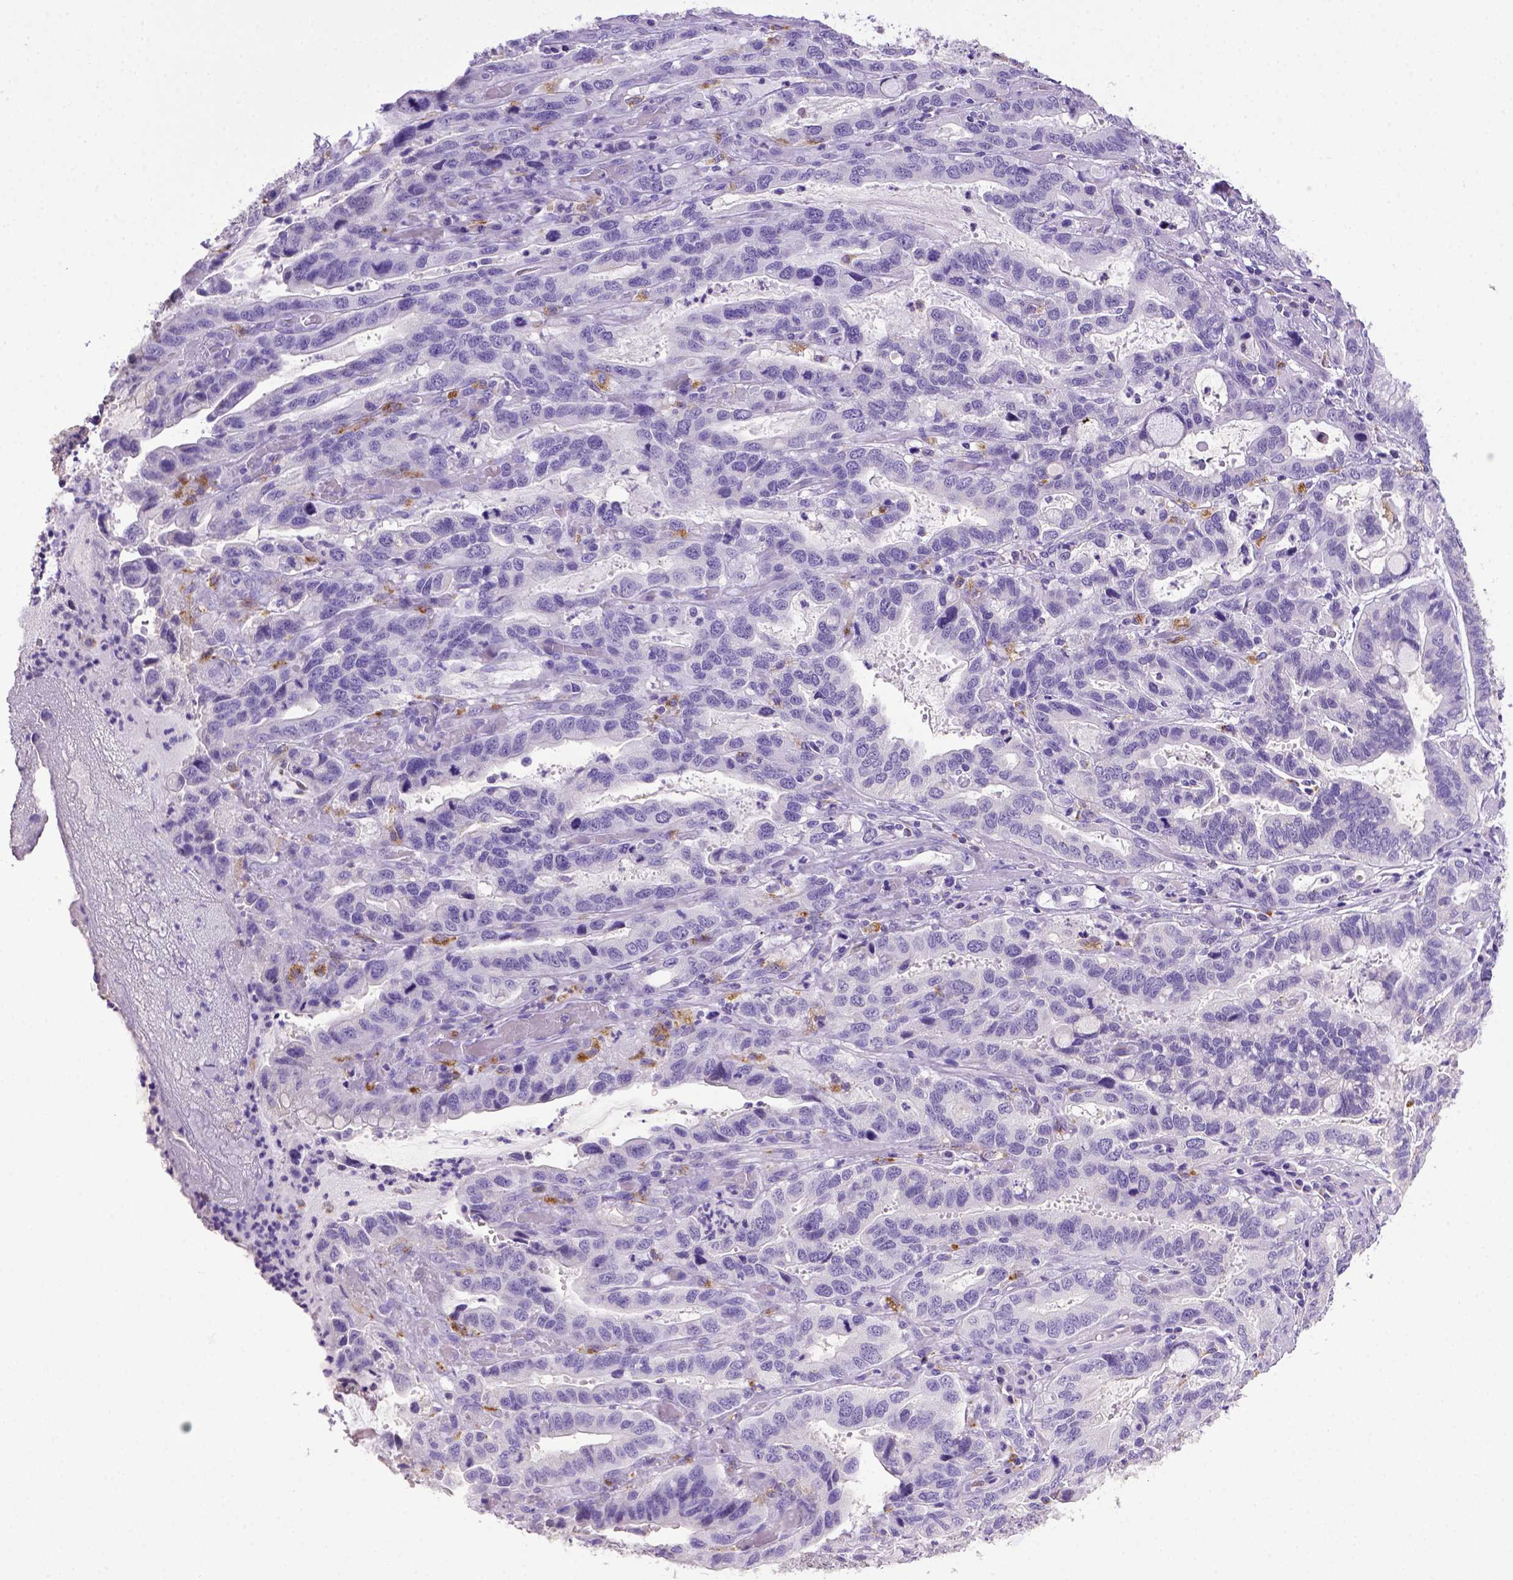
{"staining": {"intensity": "negative", "quantity": "none", "location": "none"}, "tissue": "stomach cancer", "cell_type": "Tumor cells", "image_type": "cancer", "snomed": [{"axis": "morphology", "description": "Adenocarcinoma, NOS"}, {"axis": "topography", "description": "Stomach, lower"}], "caption": "There is no significant expression in tumor cells of adenocarcinoma (stomach).", "gene": "CD68", "patient": {"sex": "female", "age": 76}}